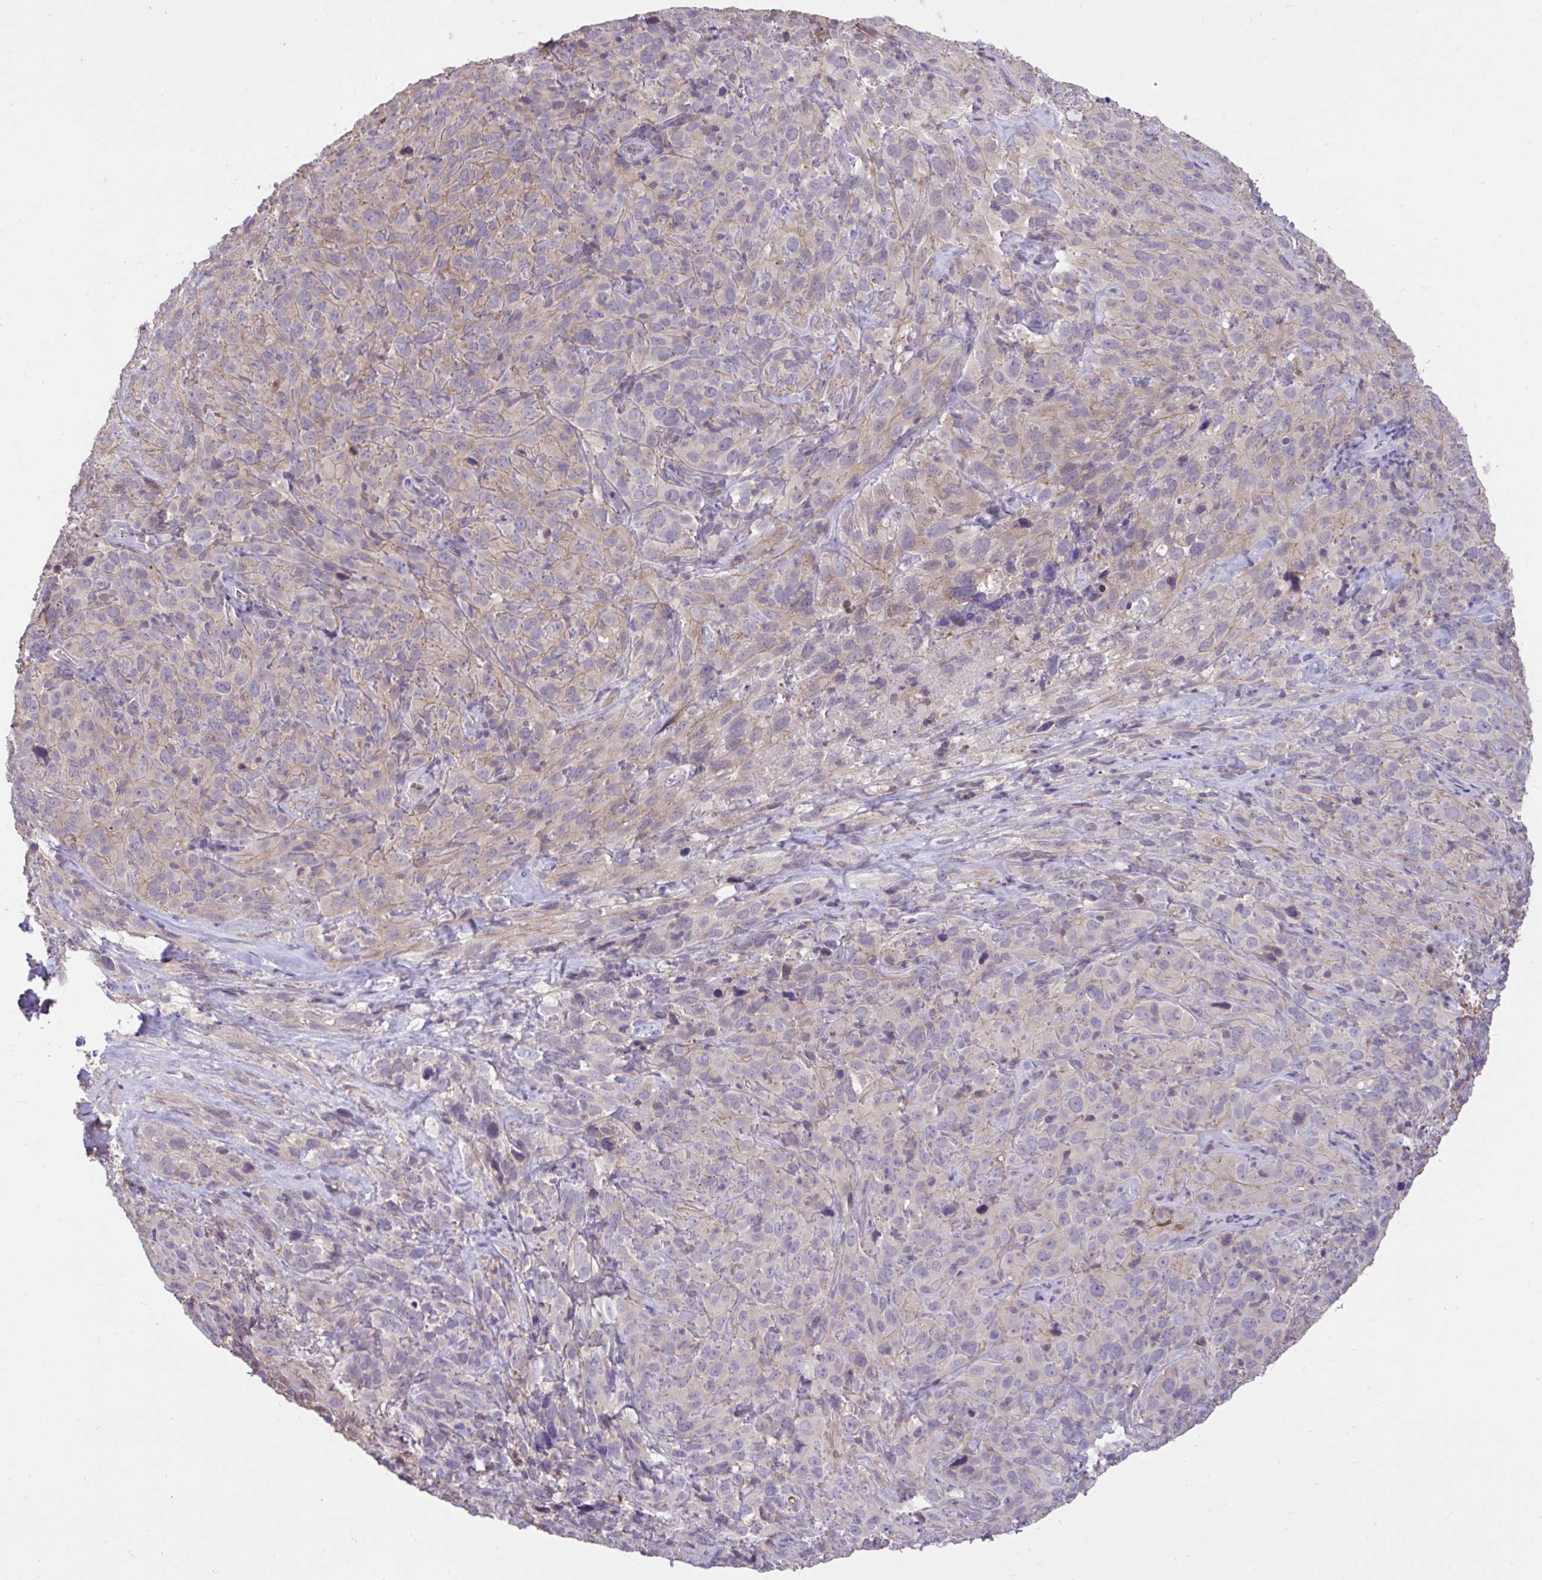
{"staining": {"intensity": "weak", "quantity": "<25%", "location": "cytoplasmic/membranous"}, "tissue": "cervical cancer", "cell_type": "Tumor cells", "image_type": "cancer", "snomed": [{"axis": "morphology", "description": "Squamous cell carcinoma, NOS"}, {"axis": "topography", "description": "Cervix"}], "caption": "An IHC micrograph of squamous cell carcinoma (cervical) is shown. There is no staining in tumor cells of squamous cell carcinoma (cervical).", "gene": "IGFL2", "patient": {"sex": "female", "age": 51}}